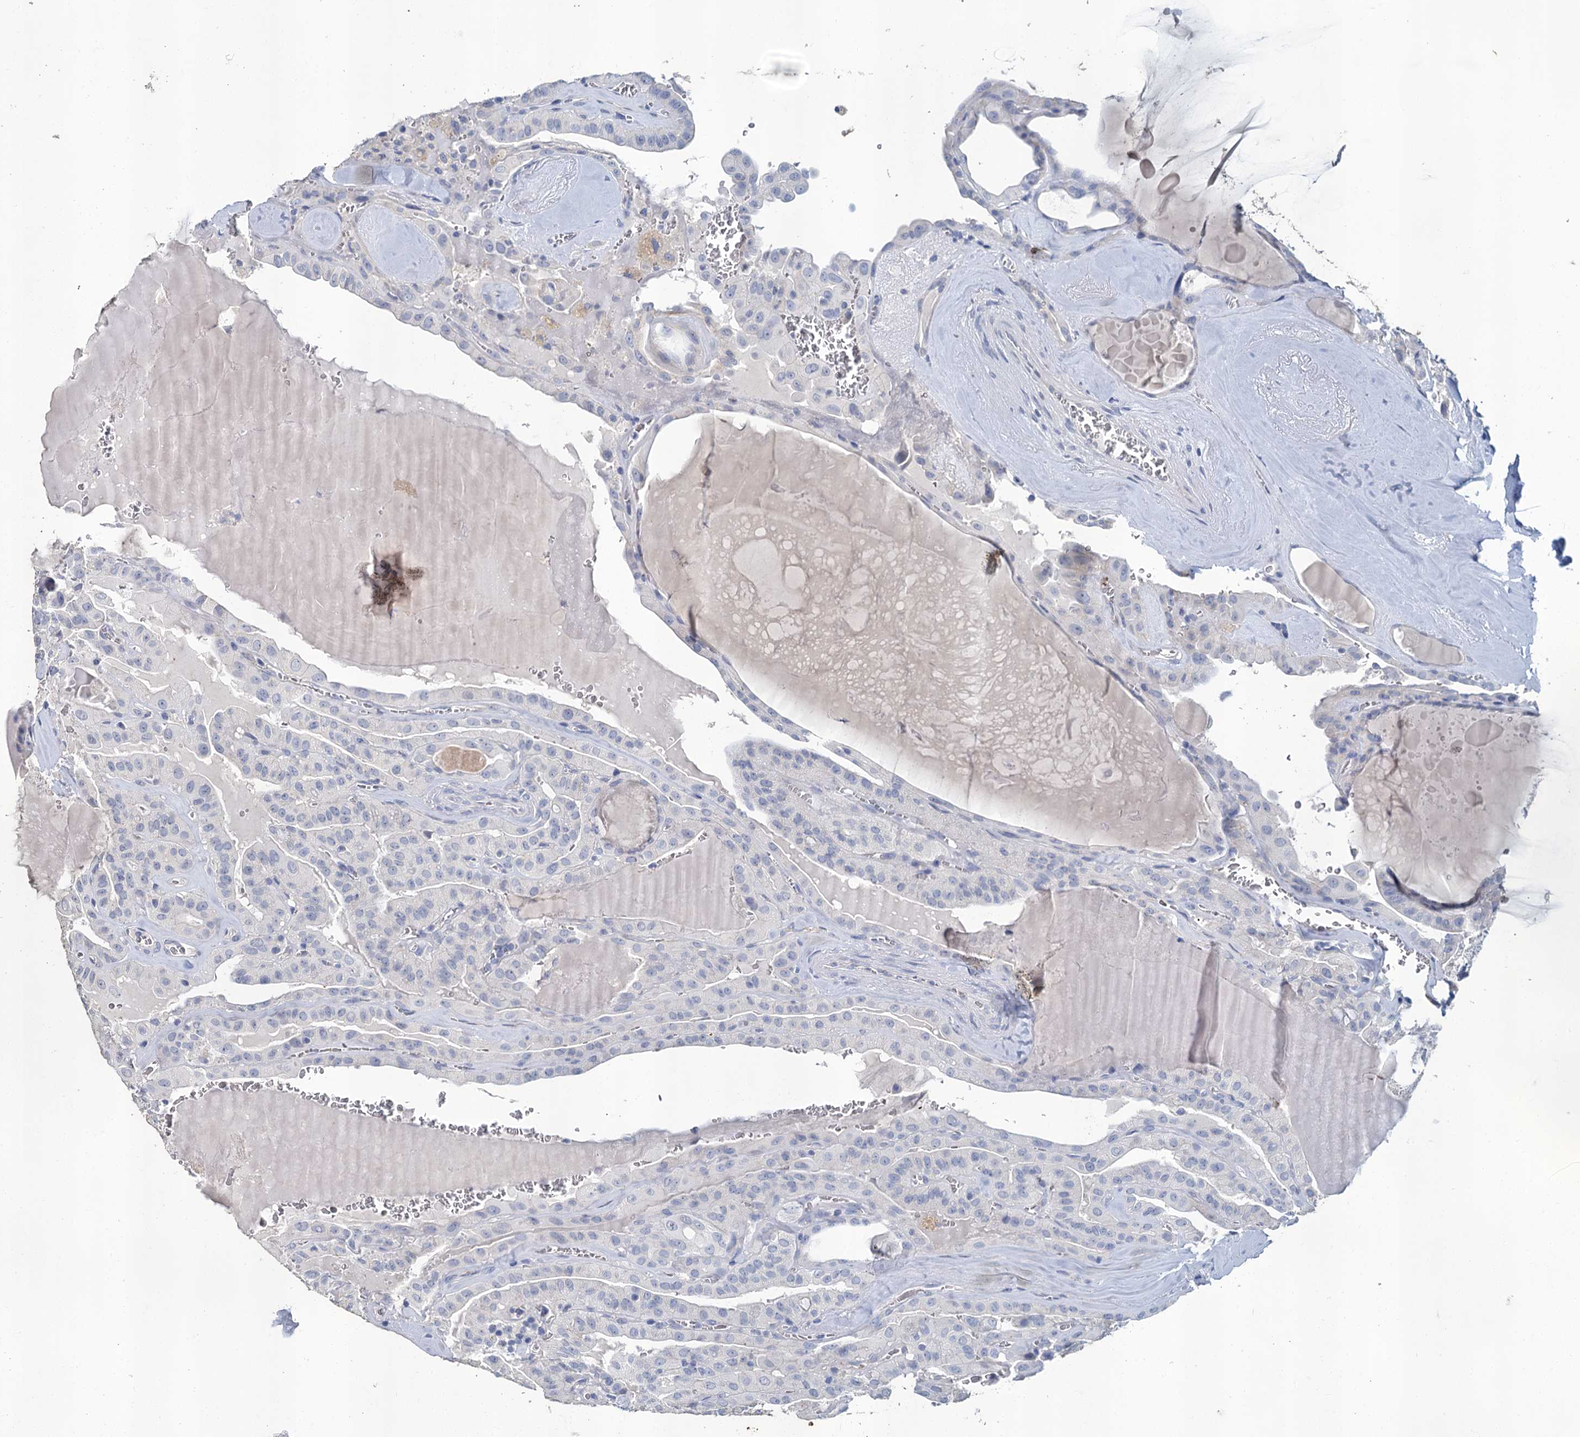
{"staining": {"intensity": "negative", "quantity": "none", "location": "none"}, "tissue": "thyroid cancer", "cell_type": "Tumor cells", "image_type": "cancer", "snomed": [{"axis": "morphology", "description": "Papillary adenocarcinoma, NOS"}, {"axis": "topography", "description": "Thyroid gland"}], "caption": "An image of thyroid papillary adenocarcinoma stained for a protein reveals no brown staining in tumor cells.", "gene": "SNCB", "patient": {"sex": "male", "age": 52}}